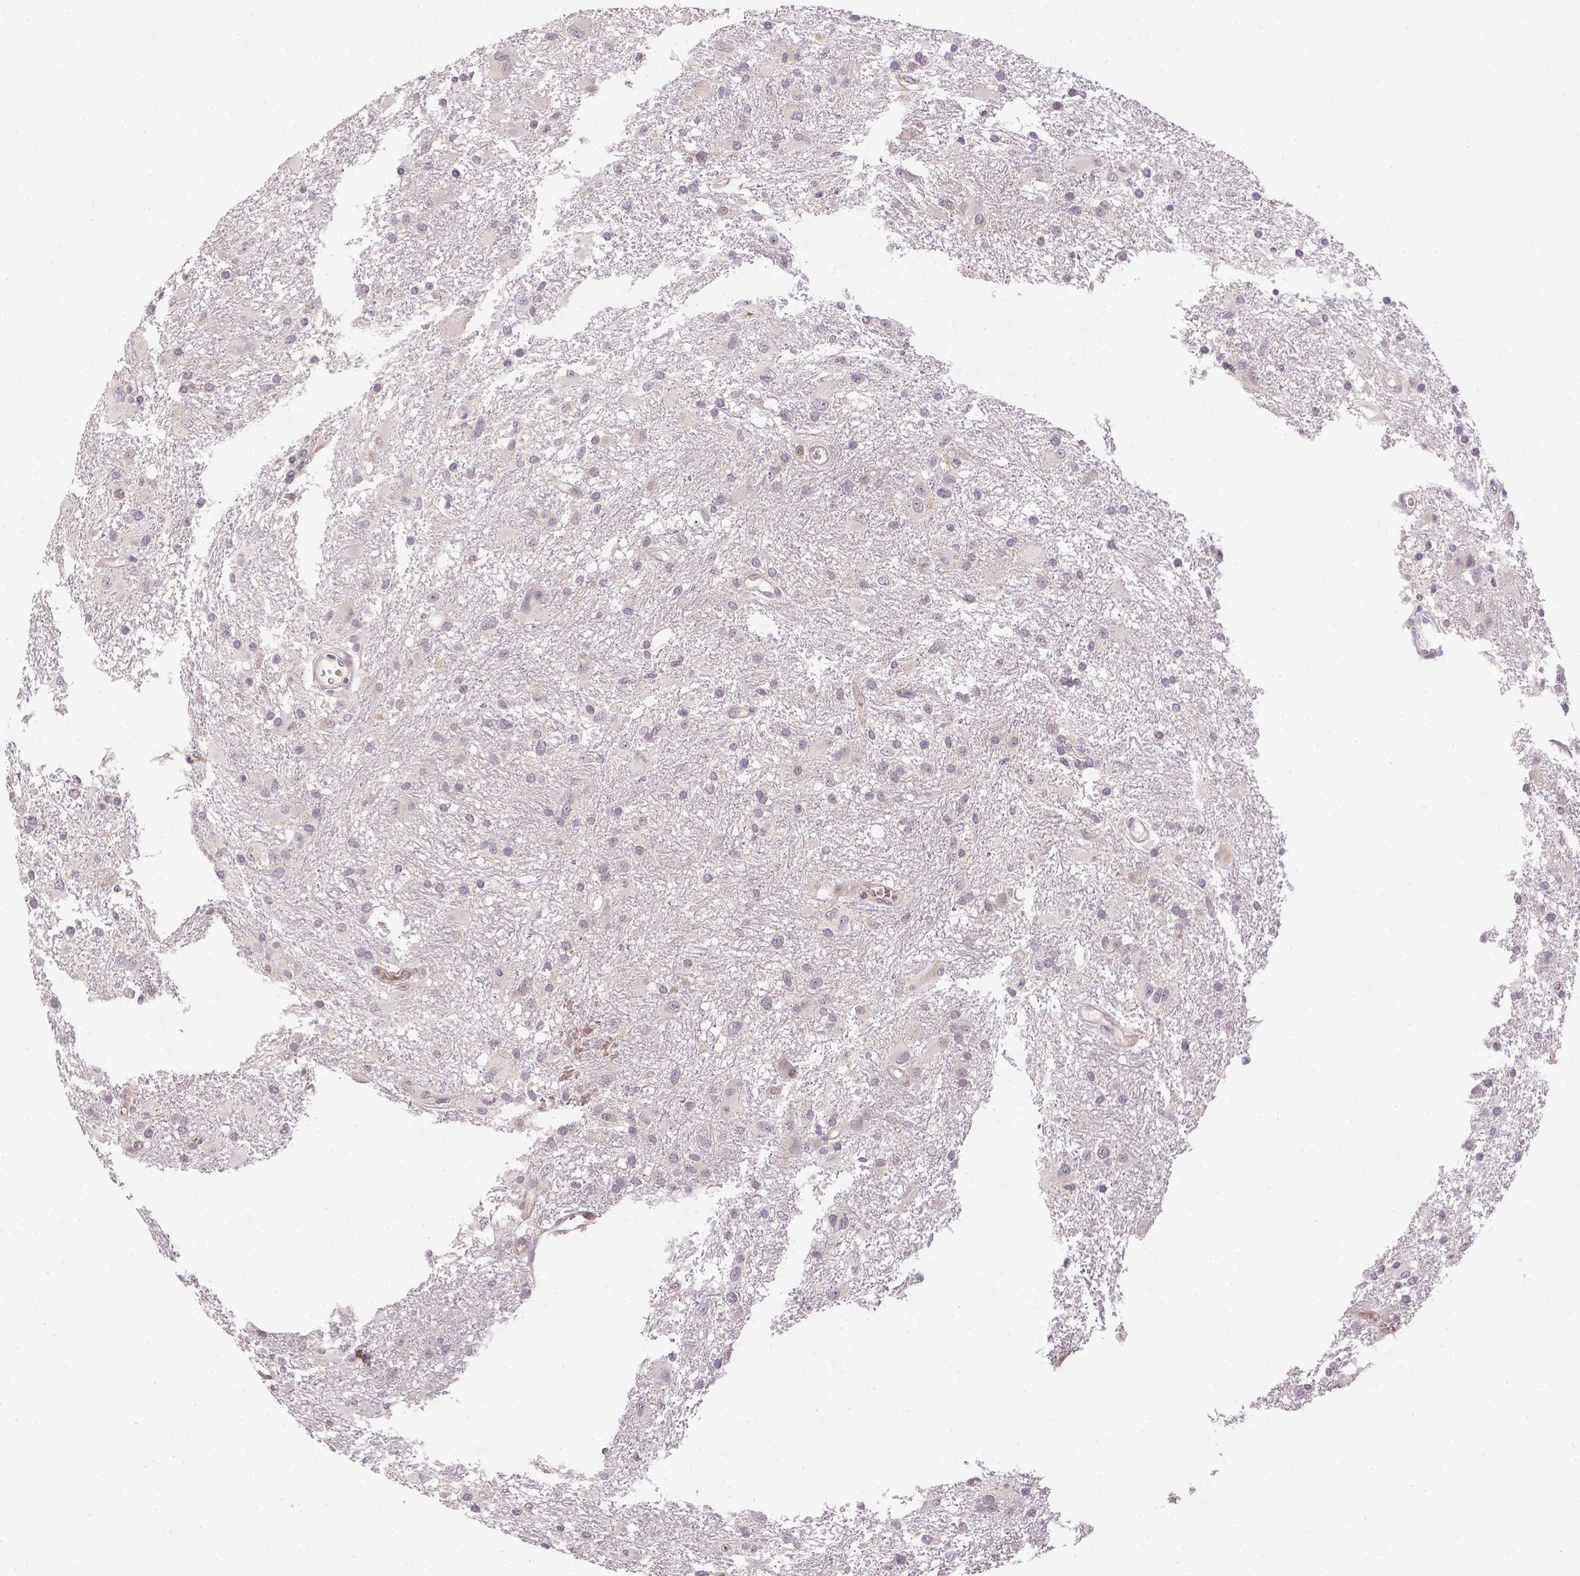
{"staining": {"intensity": "negative", "quantity": "none", "location": "none"}, "tissue": "glioma", "cell_type": "Tumor cells", "image_type": "cancer", "snomed": [{"axis": "morphology", "description": "Glioma, malignant, High grade"}, {"axis": "topography", "description": "Brain"}], "caption": "The immunohistochemistry image has no significant staining in tumor cells of glioma tissue.", "gene": "ZNF280B", "patient": {"sex": "male", "age": 53}}